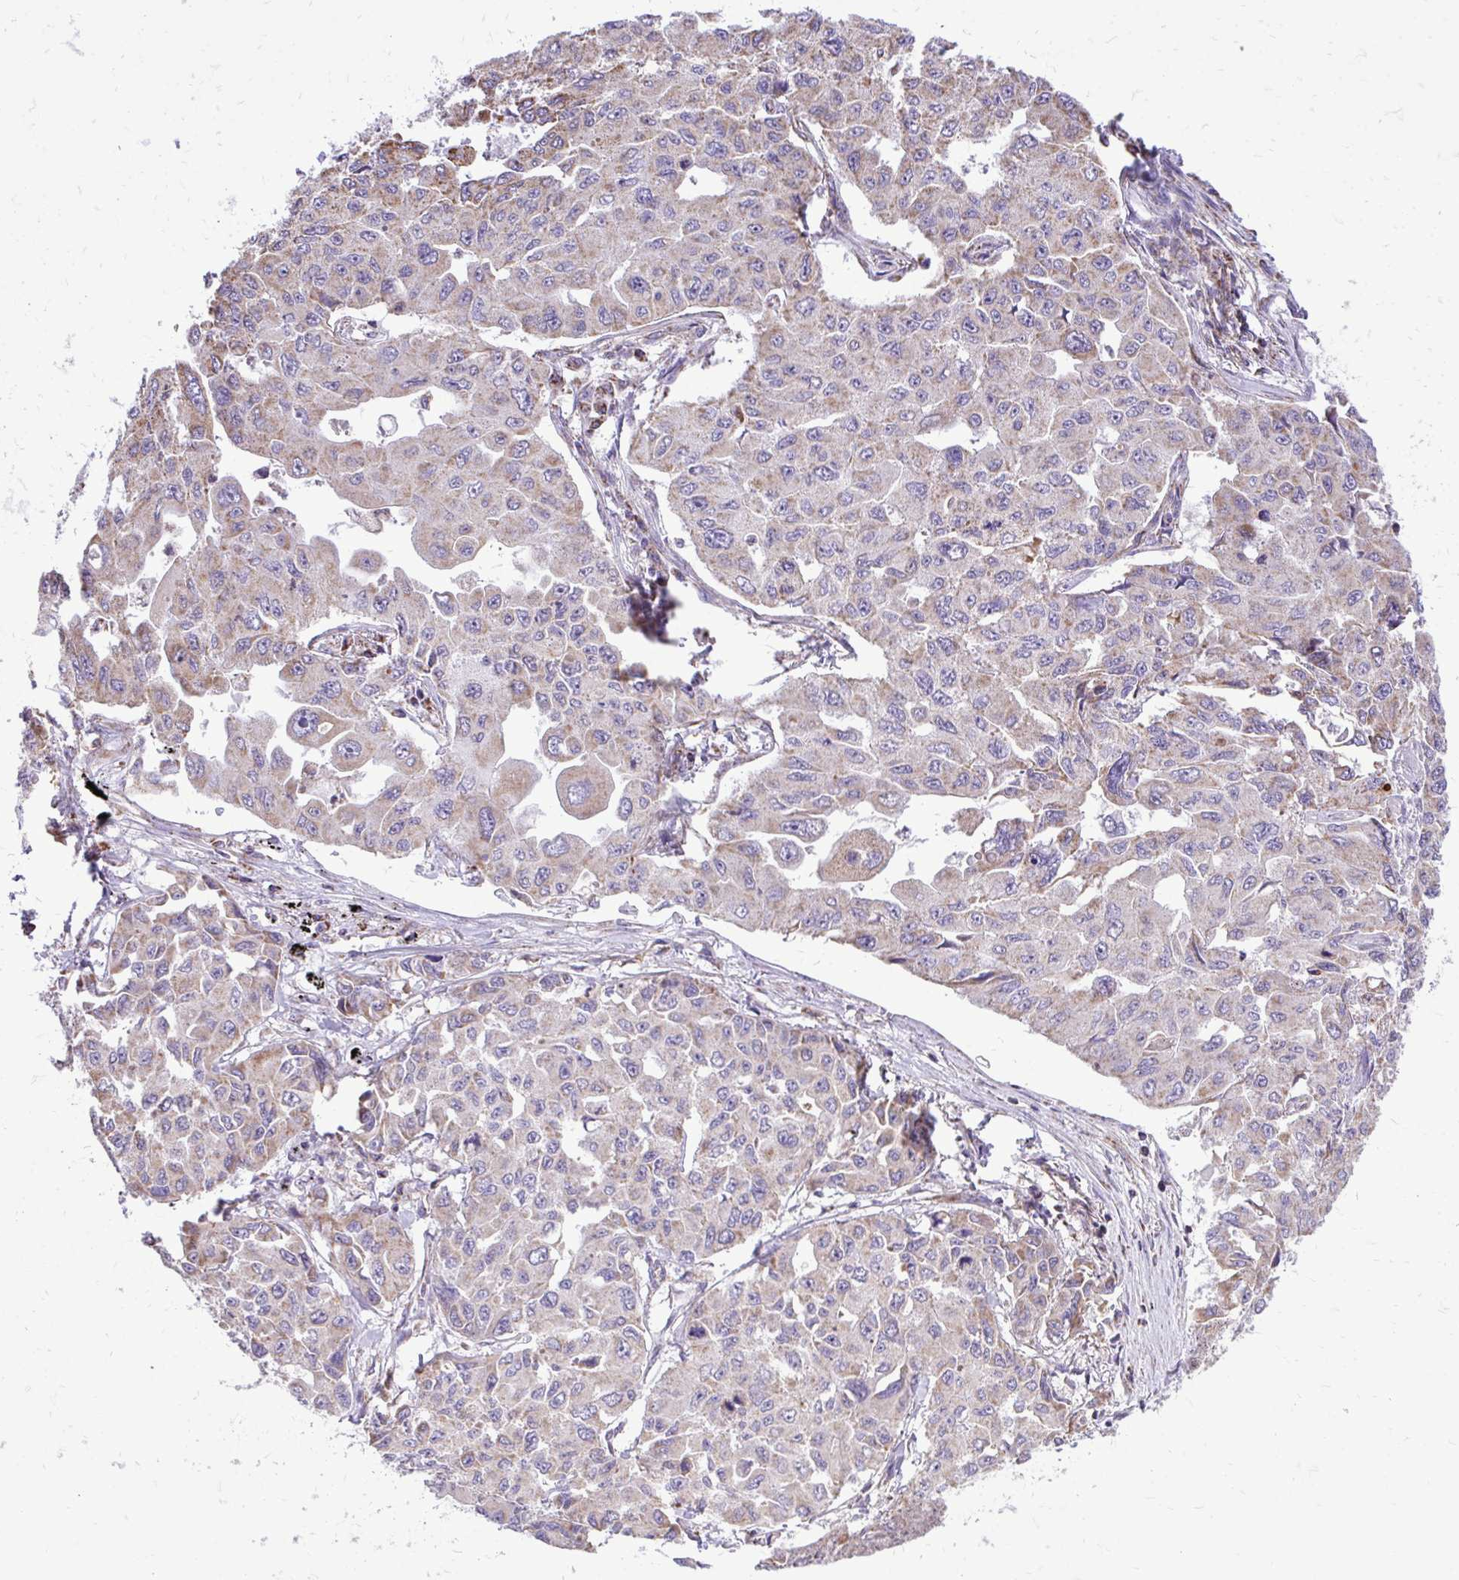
{"staining": {"intensity": "moderate", "quantity": "25%-75%", "location": "cytoplasmic/membranous"}, "tissue": "lung cancer", "cell_type": "Tumor cells", "image_type": "cancer", "snomed": [{"axis": "morphology", "description": "Adenocarcinoma, NOS"}, {"axis": "topography", "description": "Lung"}], "caption": "Immunohistochemical staining of human adenocarcinoma (lung) shows medium levels of moderate cytoplasmic/membranous protein staining in approximately 25%-75% of tumor cells. The protein is stained brown, and the nuclei are stained in blue (DAB (3,3'-diaminobenzidine) IHC with brightfield microscopy, high magnification).", "gene": "UBE2C", "patient": {"sex": "male", "age": 64}}